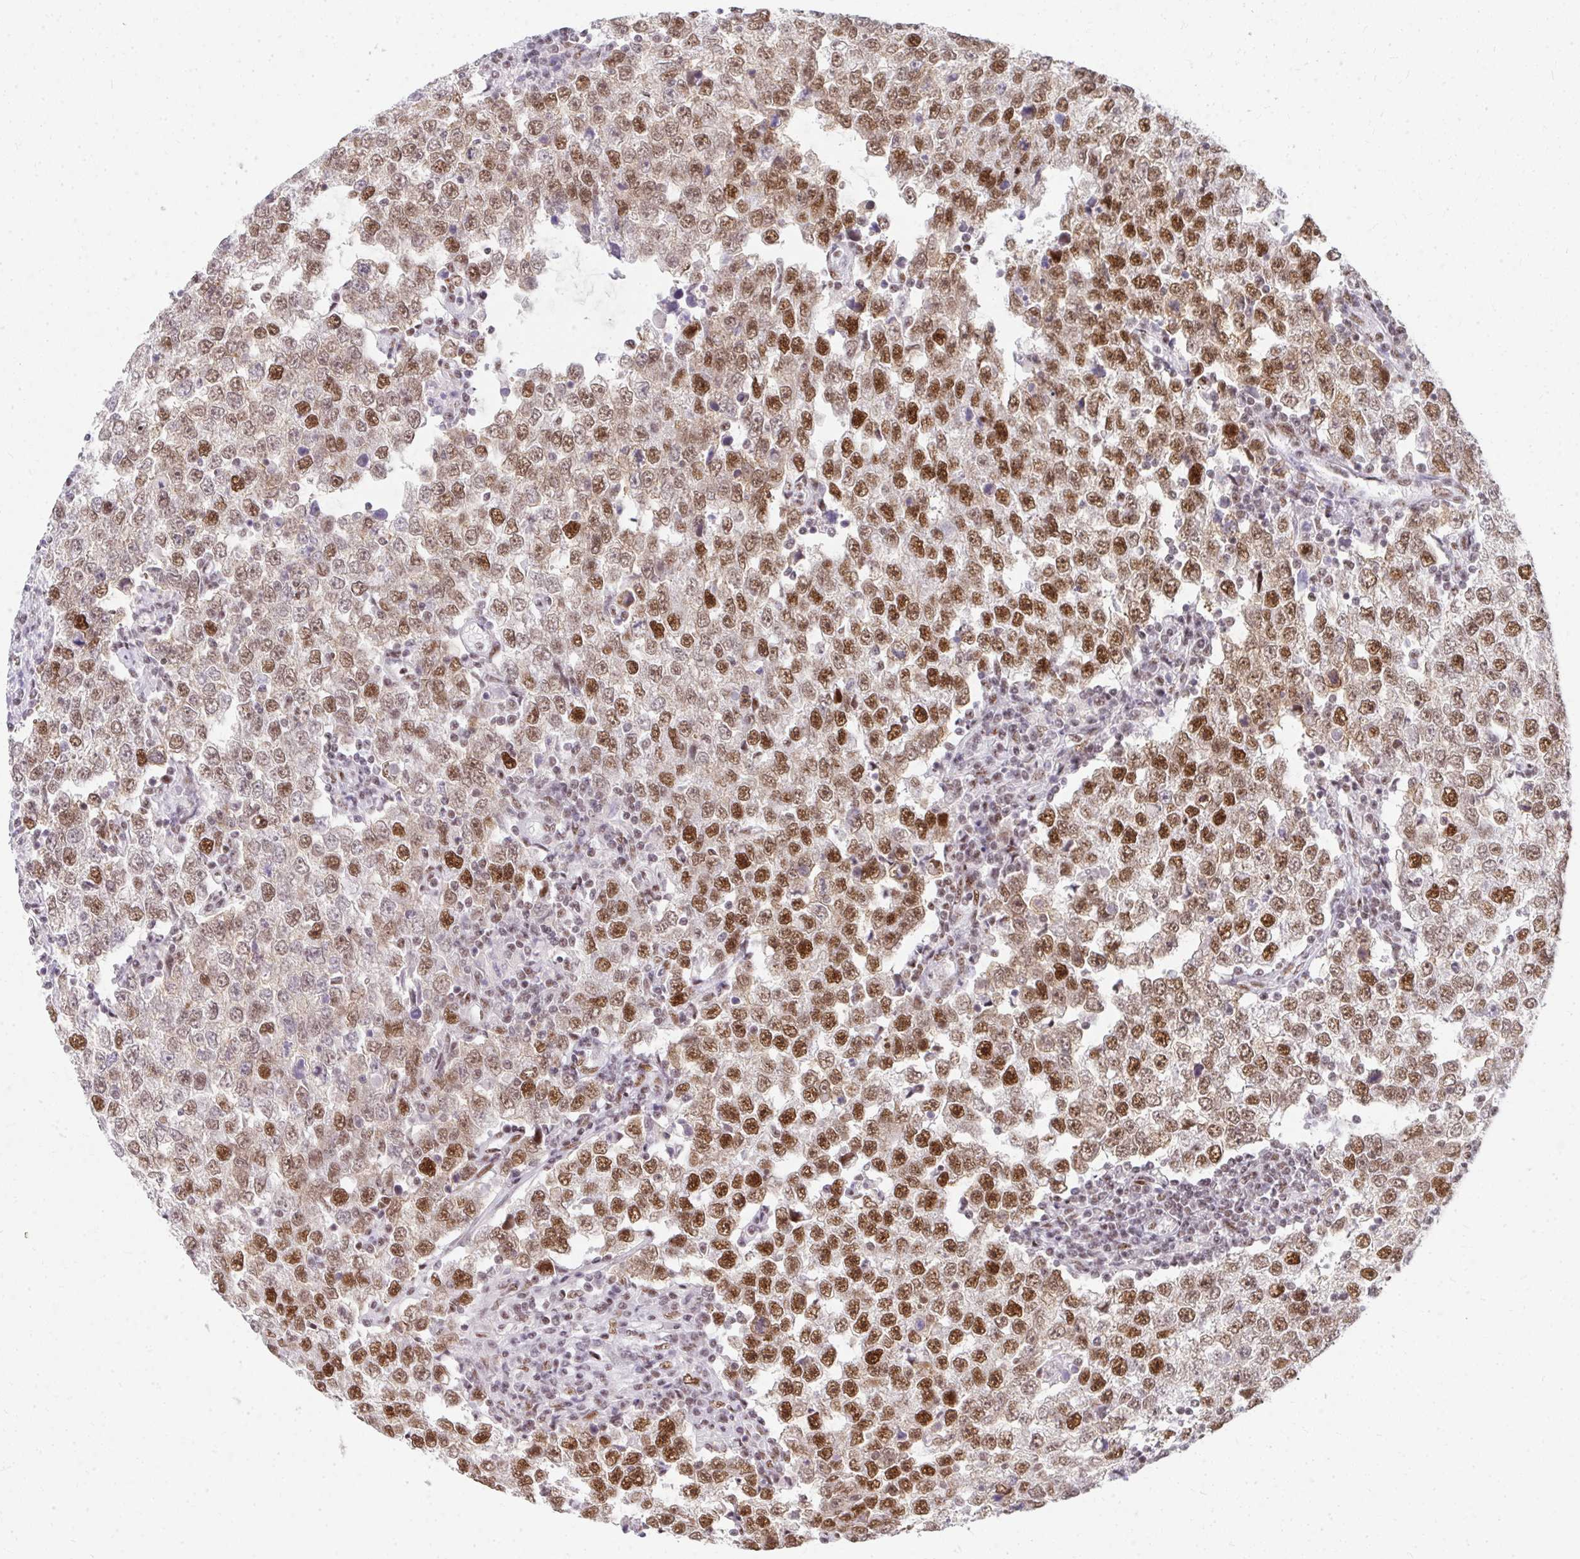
{"staining": {"intensity": "strong", "quantity": "25%-75%", "location": "nuclear"}, "tissue": "testis cancer", "cell_type": "Tumor cells", "image_type": "cancer", "snomed": [{"axis": "morphology", "description": "Seminoma, NOS"}, {"axis": "morphology", "description": "Carcinoma, Embryonal, NOS"}, {"axis": "topography", "description": "Testis"}], "caption": "This image demonstrates immunohistochemistry staining of human testis cancer (seminoma), with high strong nuclear expression in approximately 25%-75% of tumor cells.", "gene": "CREBBP", "patient": {"sex": "male", "age": 28}}